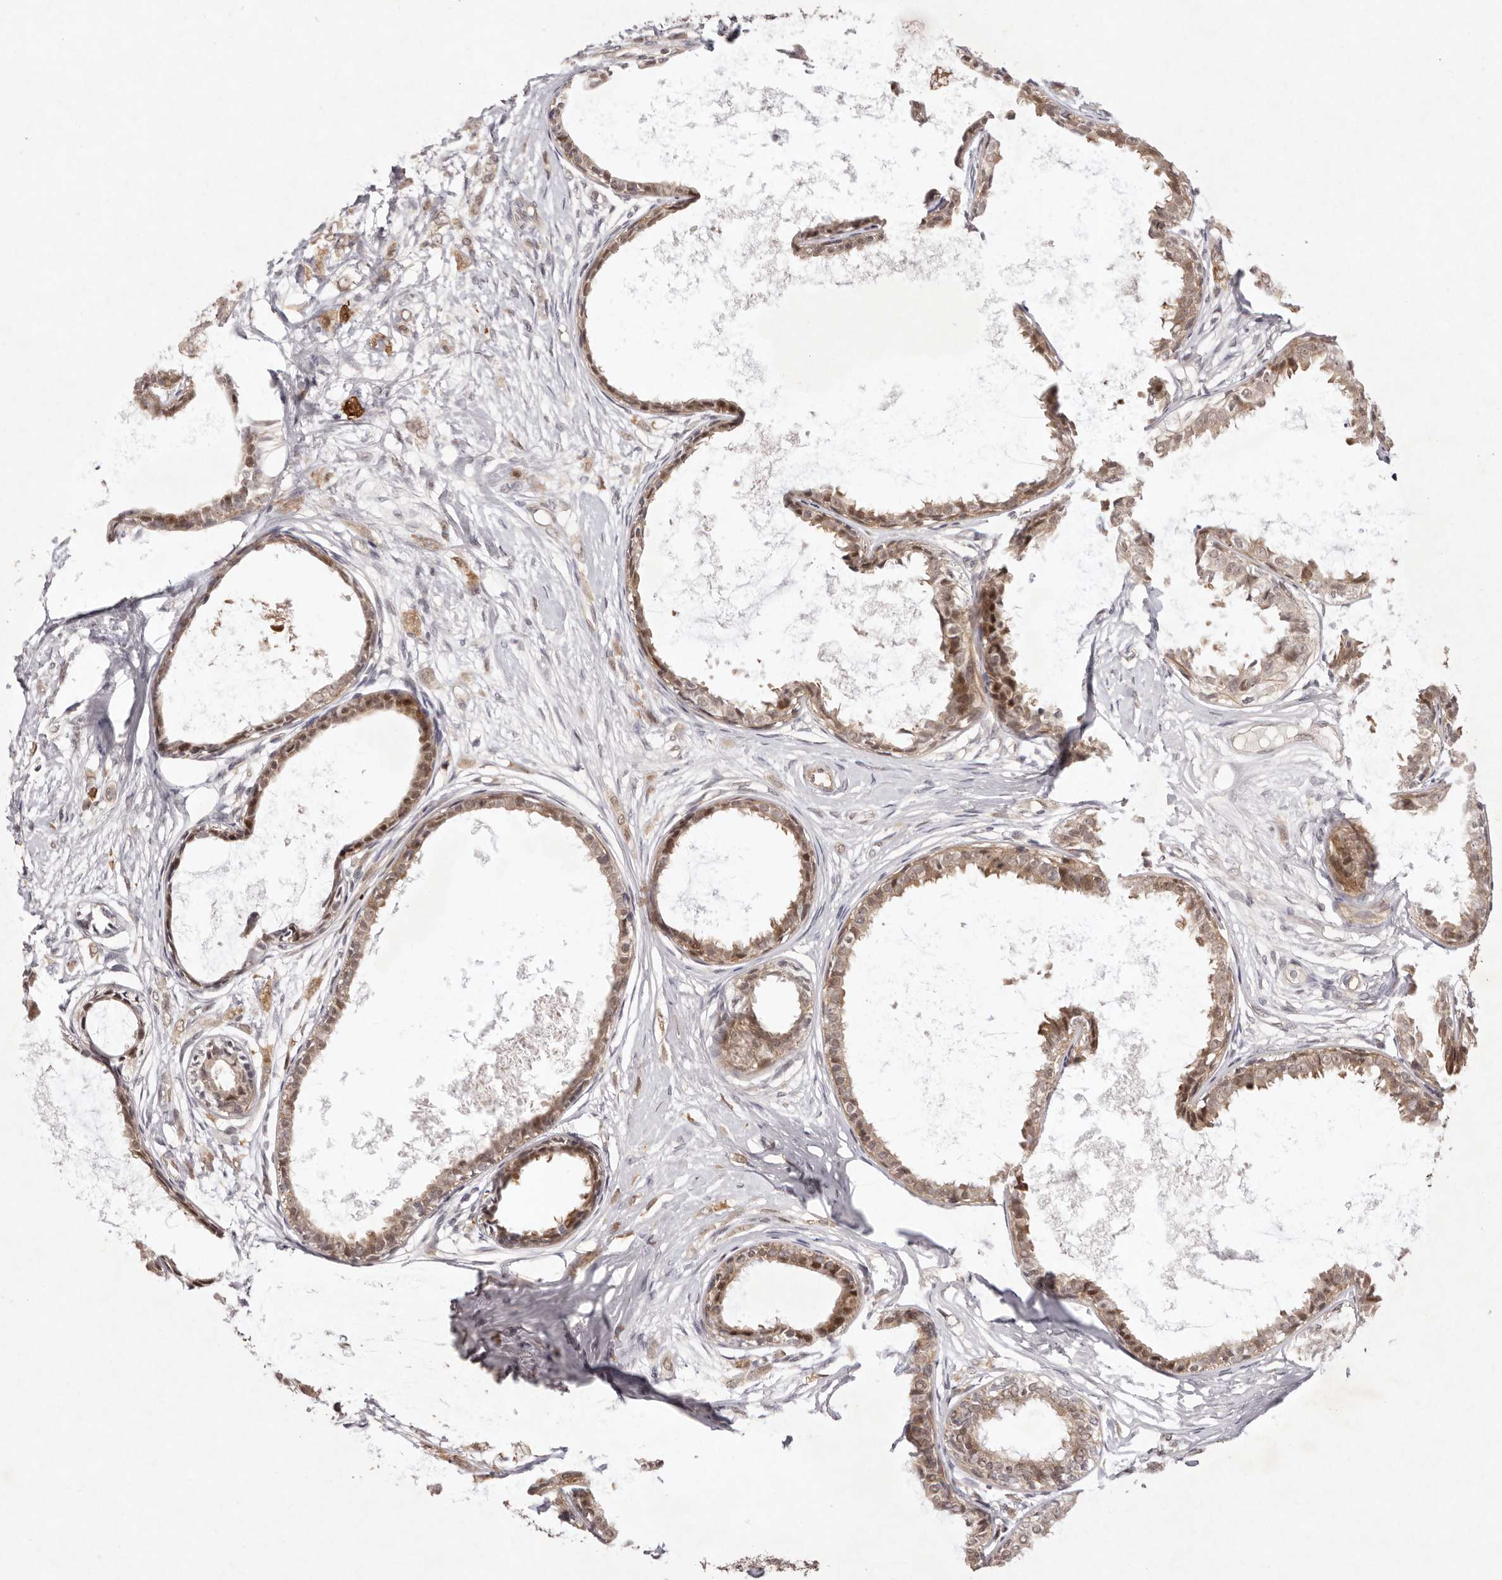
{"staining": {"intensity": "moderate", "quantity": ">75%", "location": "cytoplasmic/membranous"}, "tissue": "breast cancer", "cell_type": "Tumor cells", "image_type": "cancer", "snomed": [{"axis": "morphology", "description": "Normal tissue, NOS"}, {"axis": "morphology", "description": "Lobular carcinoma"}, {"axis": "topography", "description": "Breast"}], "caption": "IHC (DAB (3,3'-diaminobenzidine)) staining of human breast lobular carcinoma displays moderate cytoplasmic/membranous protein expression in about >75% of tumor cells.", "gene": "BUD31", "patient": {"sex": "female", "age": 47}}